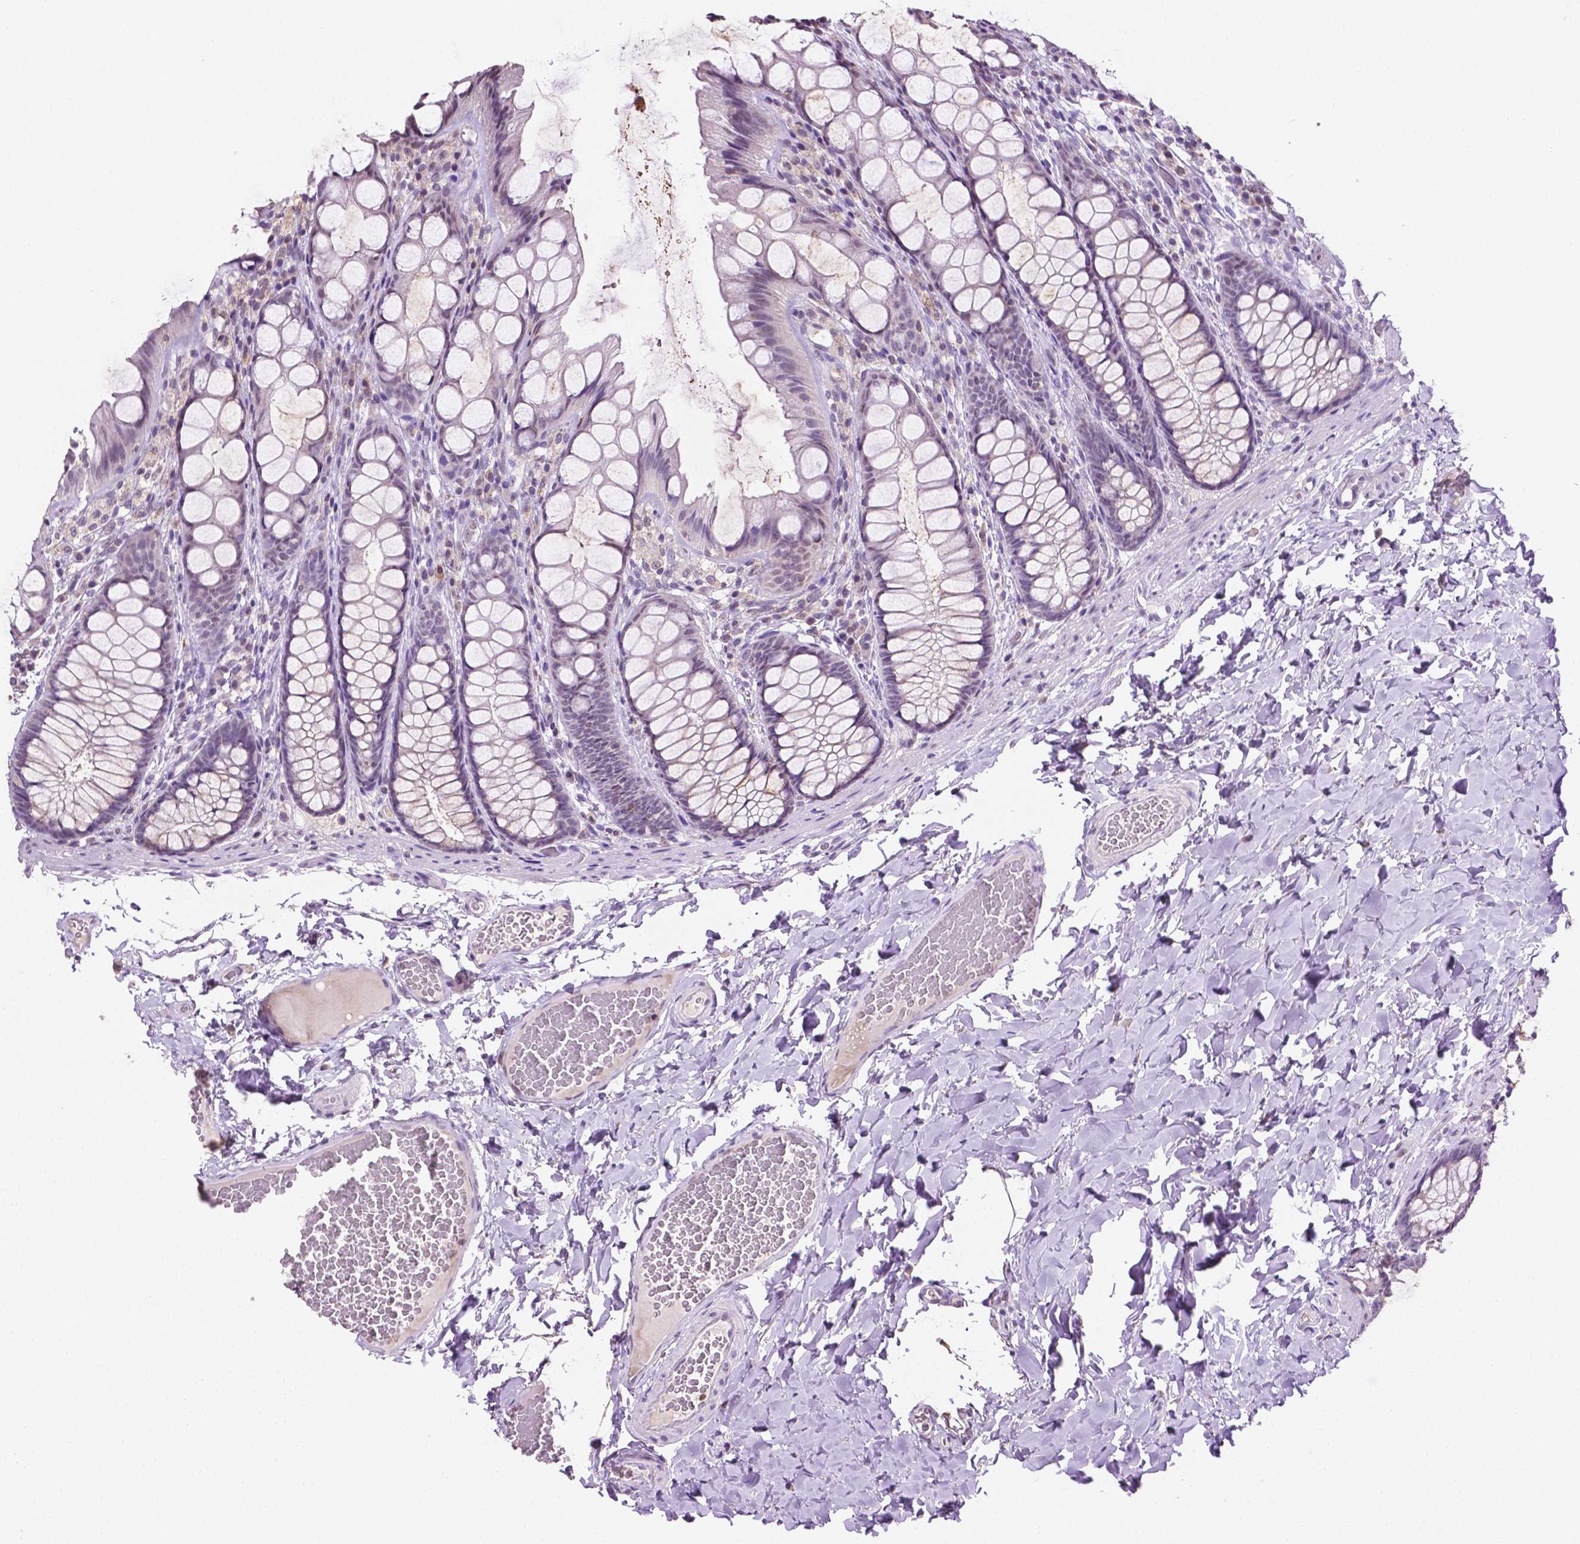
{"staining": {"intensity": "negative", "quantity": "none", "location": "none"}, "tissue": "colon", "cell_type": "Endothelial cells", "image_type": "normal", "snomed": [{"axis": "morphology", "description": "Normal tissue, NOS"}, {"axis": "topography", "description": "Colon"}], "caption": "Micrograph shows no protein positivity in endothelial cells of normal colon. The staining is performed using DAB brown chromogen with nuclei counter-stained in using hematoxylin.", "gene": "PTPN6", "patient": {"sex": "male", "age": 47}}